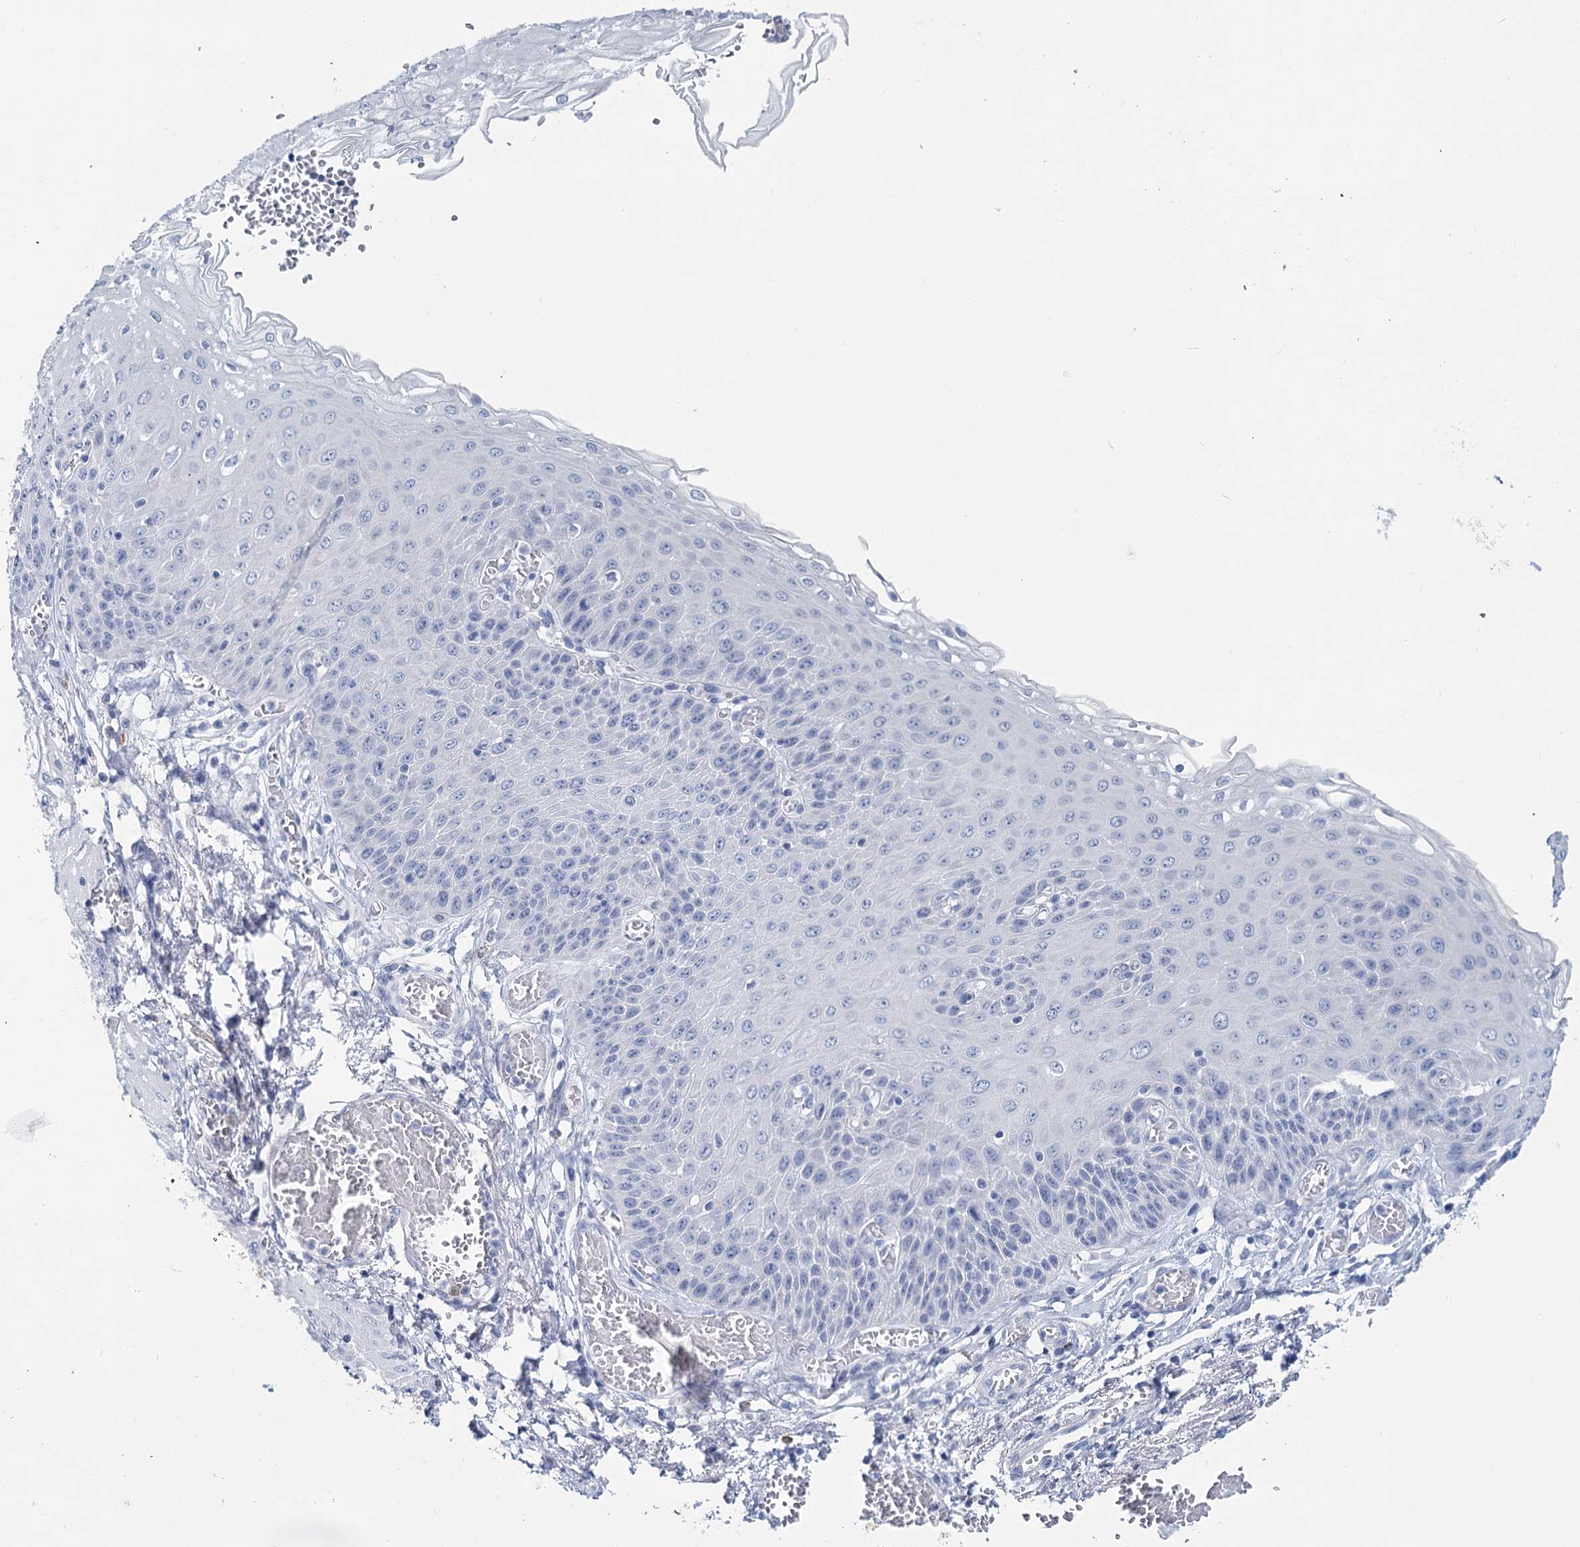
{"staining": {"intensity": "negative", "quantity": "none", "location": "none"}, "tissue": "esophagus", "cell_type": "Squamous epithelial cells", "image_type": "normal", "snomed": [{"axis": "morphology", "description": "Normal tissue, NOS"}, {"axis": "topography", "description": "Esophagus"}], "caption": "A histopathology image of human esophagus is negative for staining in squamous epithelial cells.", "gene": "METTL7B", "patient": {"sex": "male", "age": 81}}